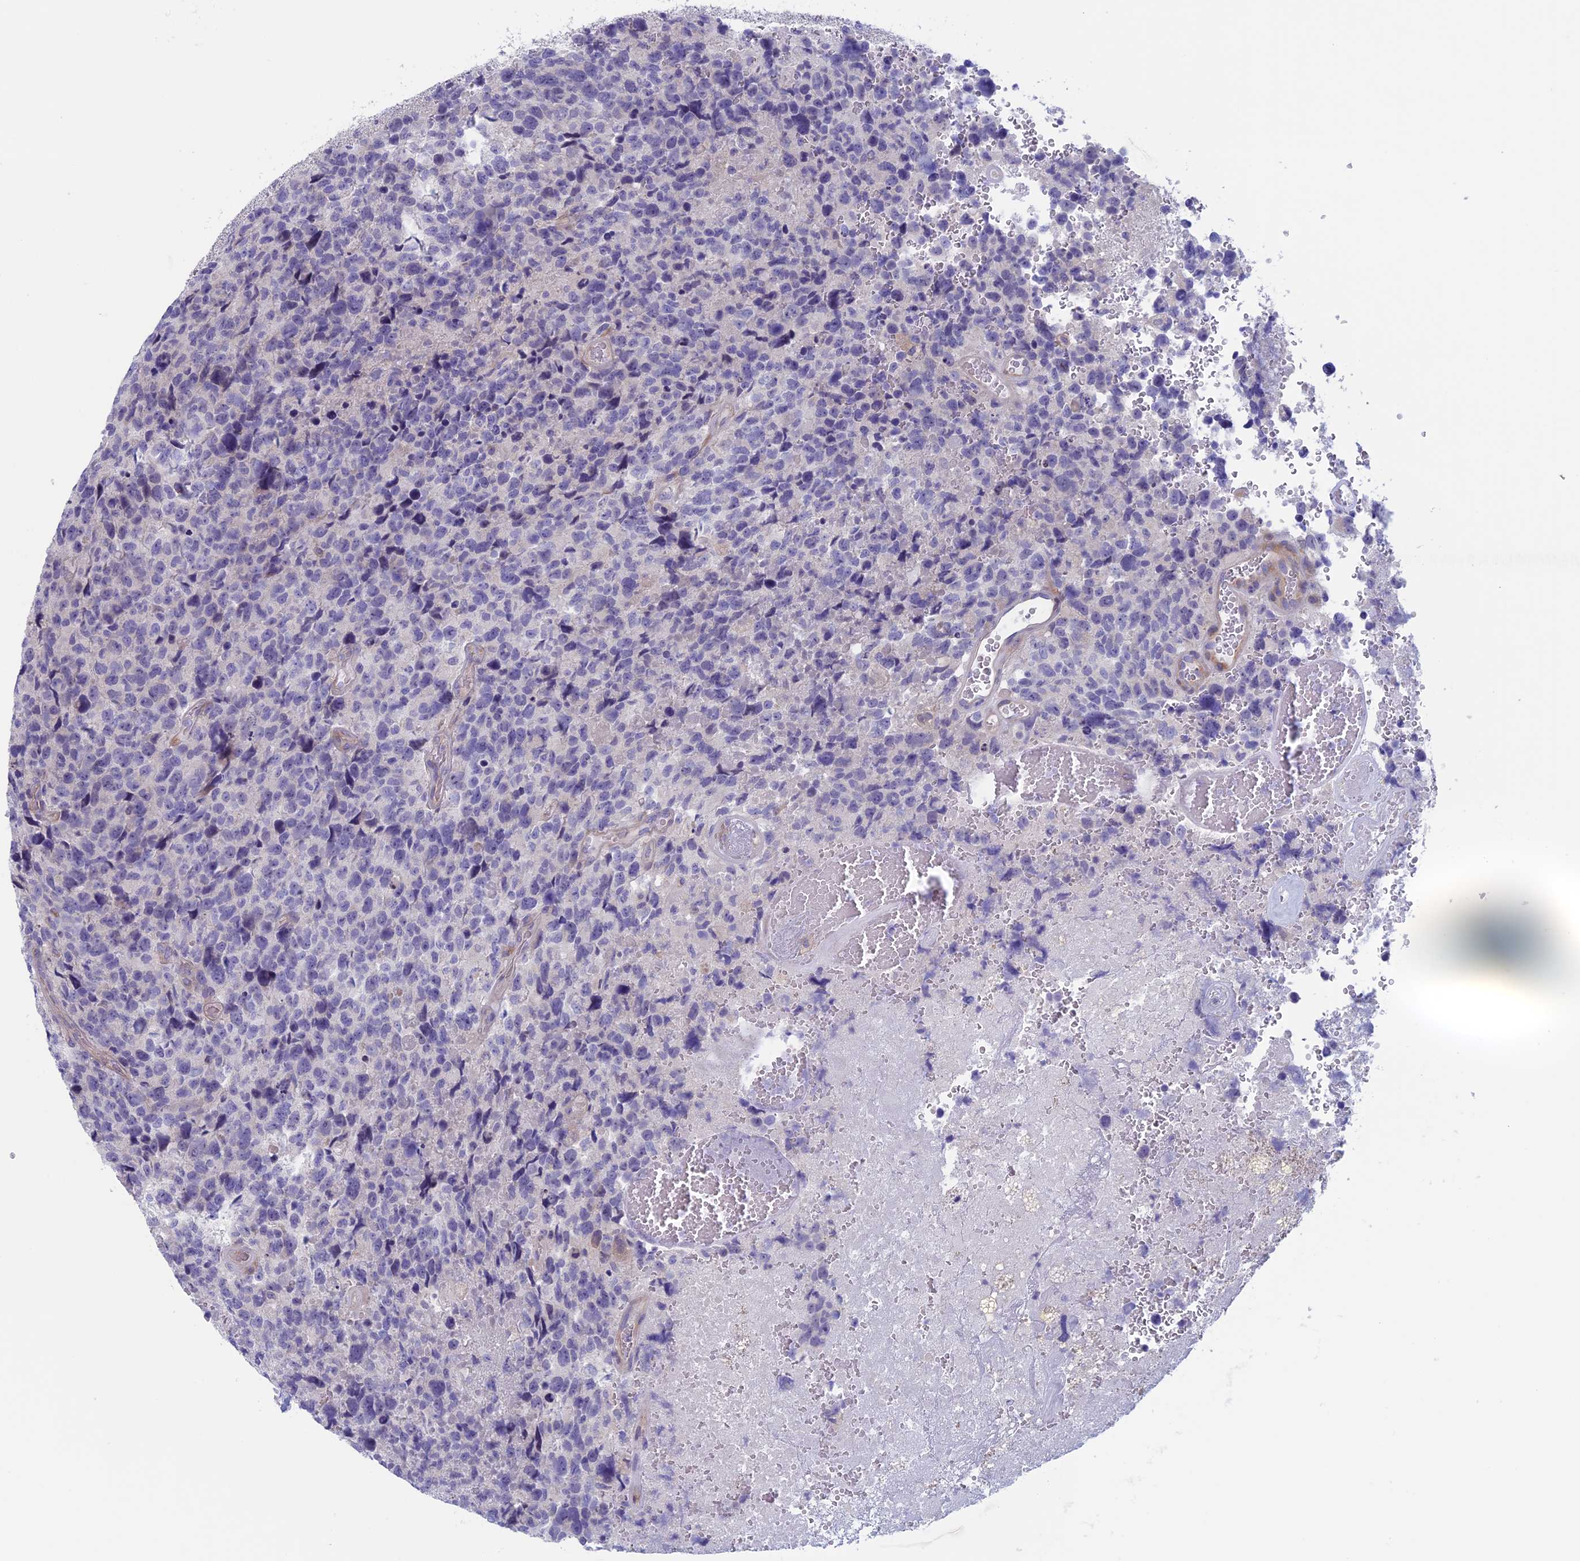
{"staining": {"intensity": "negative", "quantity": "none", "location": "none"}, "tissue": "glioma", "cell_type": "Tumor cells", "image_type": "cancer", "snomed": [{"axis": "morphology", "description": "Glioma, malignant, High grade"}, {"axis": "topography", "description": "Brain"}], "caption": "This is a histopathology image of immunohistochemistry staining of malignant glioma (high-grade), which shows no staining in tumor cells.", "gene": "CNOT6L", "patient": {"sex": "male", "age": 69}}